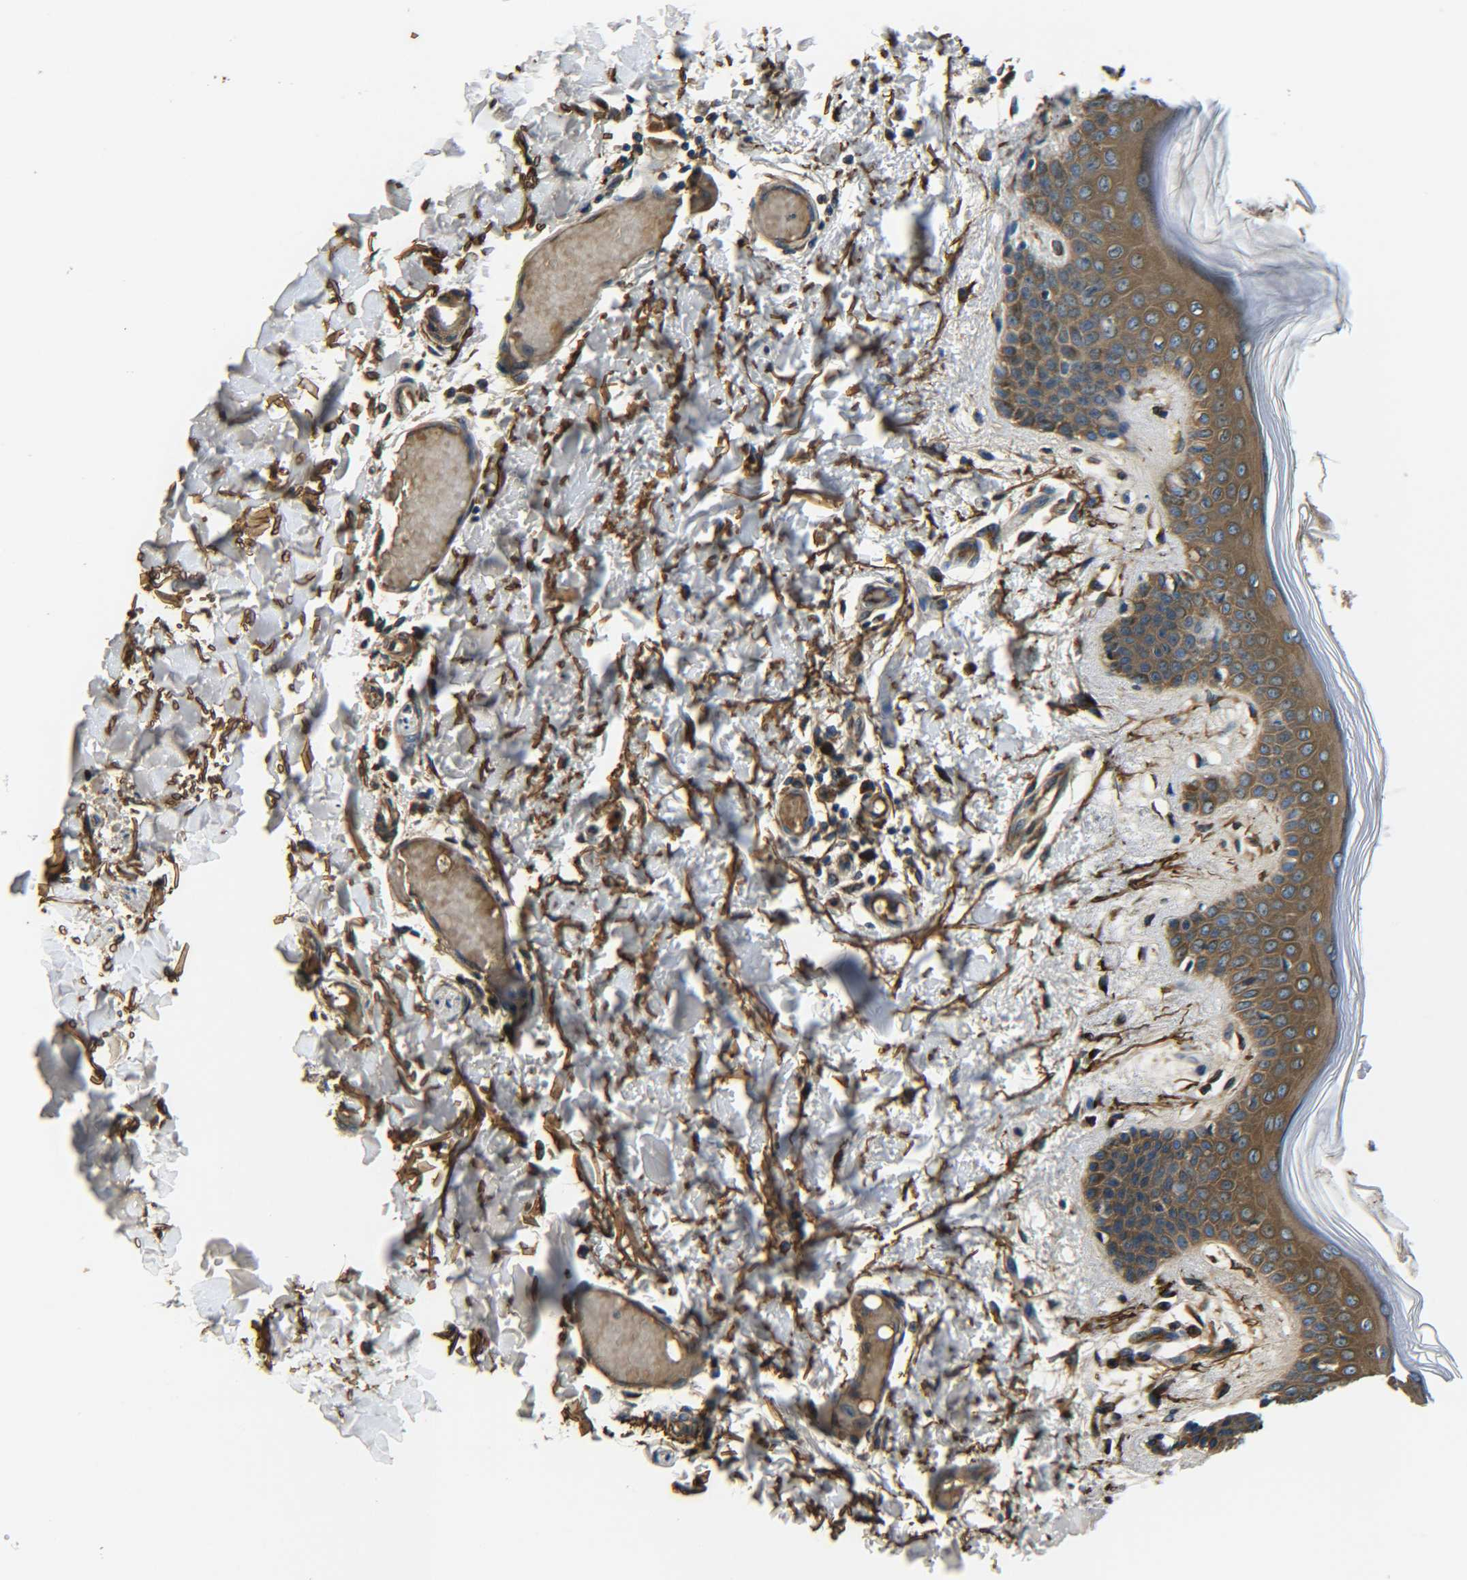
{"staining": {"intensity": "moderate", "quantity": ">75%", "location": "cytoplasmic/membranous"}, "tissue": "skin", "cell_type": "Fibroblasts", "image_type": "normal", "snomed": [{"axis": "morphology", "description": "Normal tissue, NOS"}, {"axis": "topography", "description": "Skin"}], "caption": "Approximately >75% of fibroblasts in normal human skin exhibit moderate cytoplasmic/membranous protein expression as visualized by brown immunohistochemical staining.", "gene": "PREB", "patient": {"sex": "male", "age": 53}}